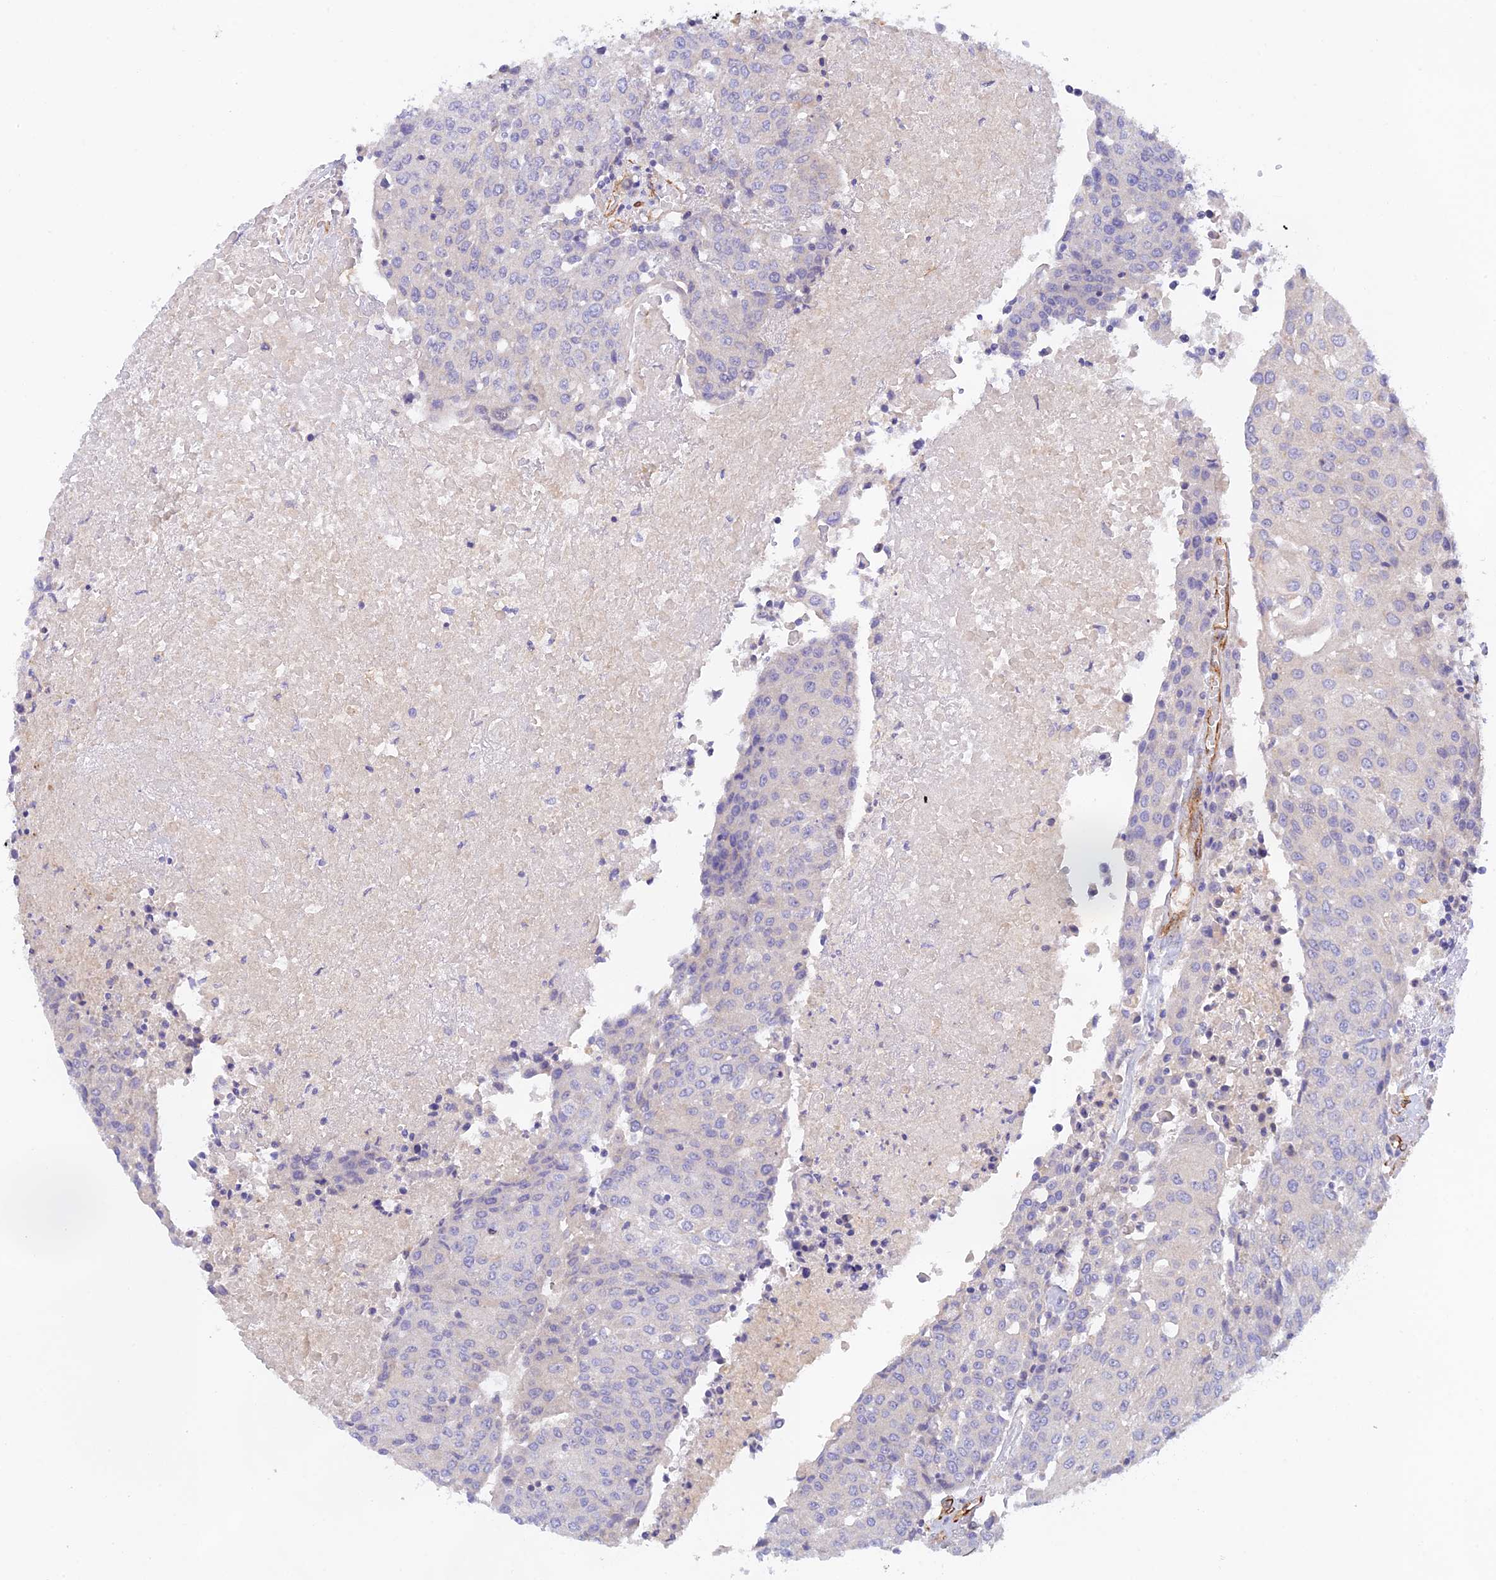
{"staining": {"intensity": "negative", "quantity": "none", "location": "none"}, "tissue": "urothelial cancer", "cell_type": "Tumor cells", "image_type": "cancer", "snomed": [{"axis": "morphology", "description": "Urothelial carcinoma, High grade"}, {"axis": "topography", "description": "Urinary bladder"}], "caption": "Immunohistochemistry (IHC) micrograph of human urothelial cancer stained for a protein (brown), which displays no expression in tumor cells. (DAB IHC visualized using brightfield microscopy, high magnification).", "gene": "MYO9A", "patient": {"sex": "female", "age": 85}}